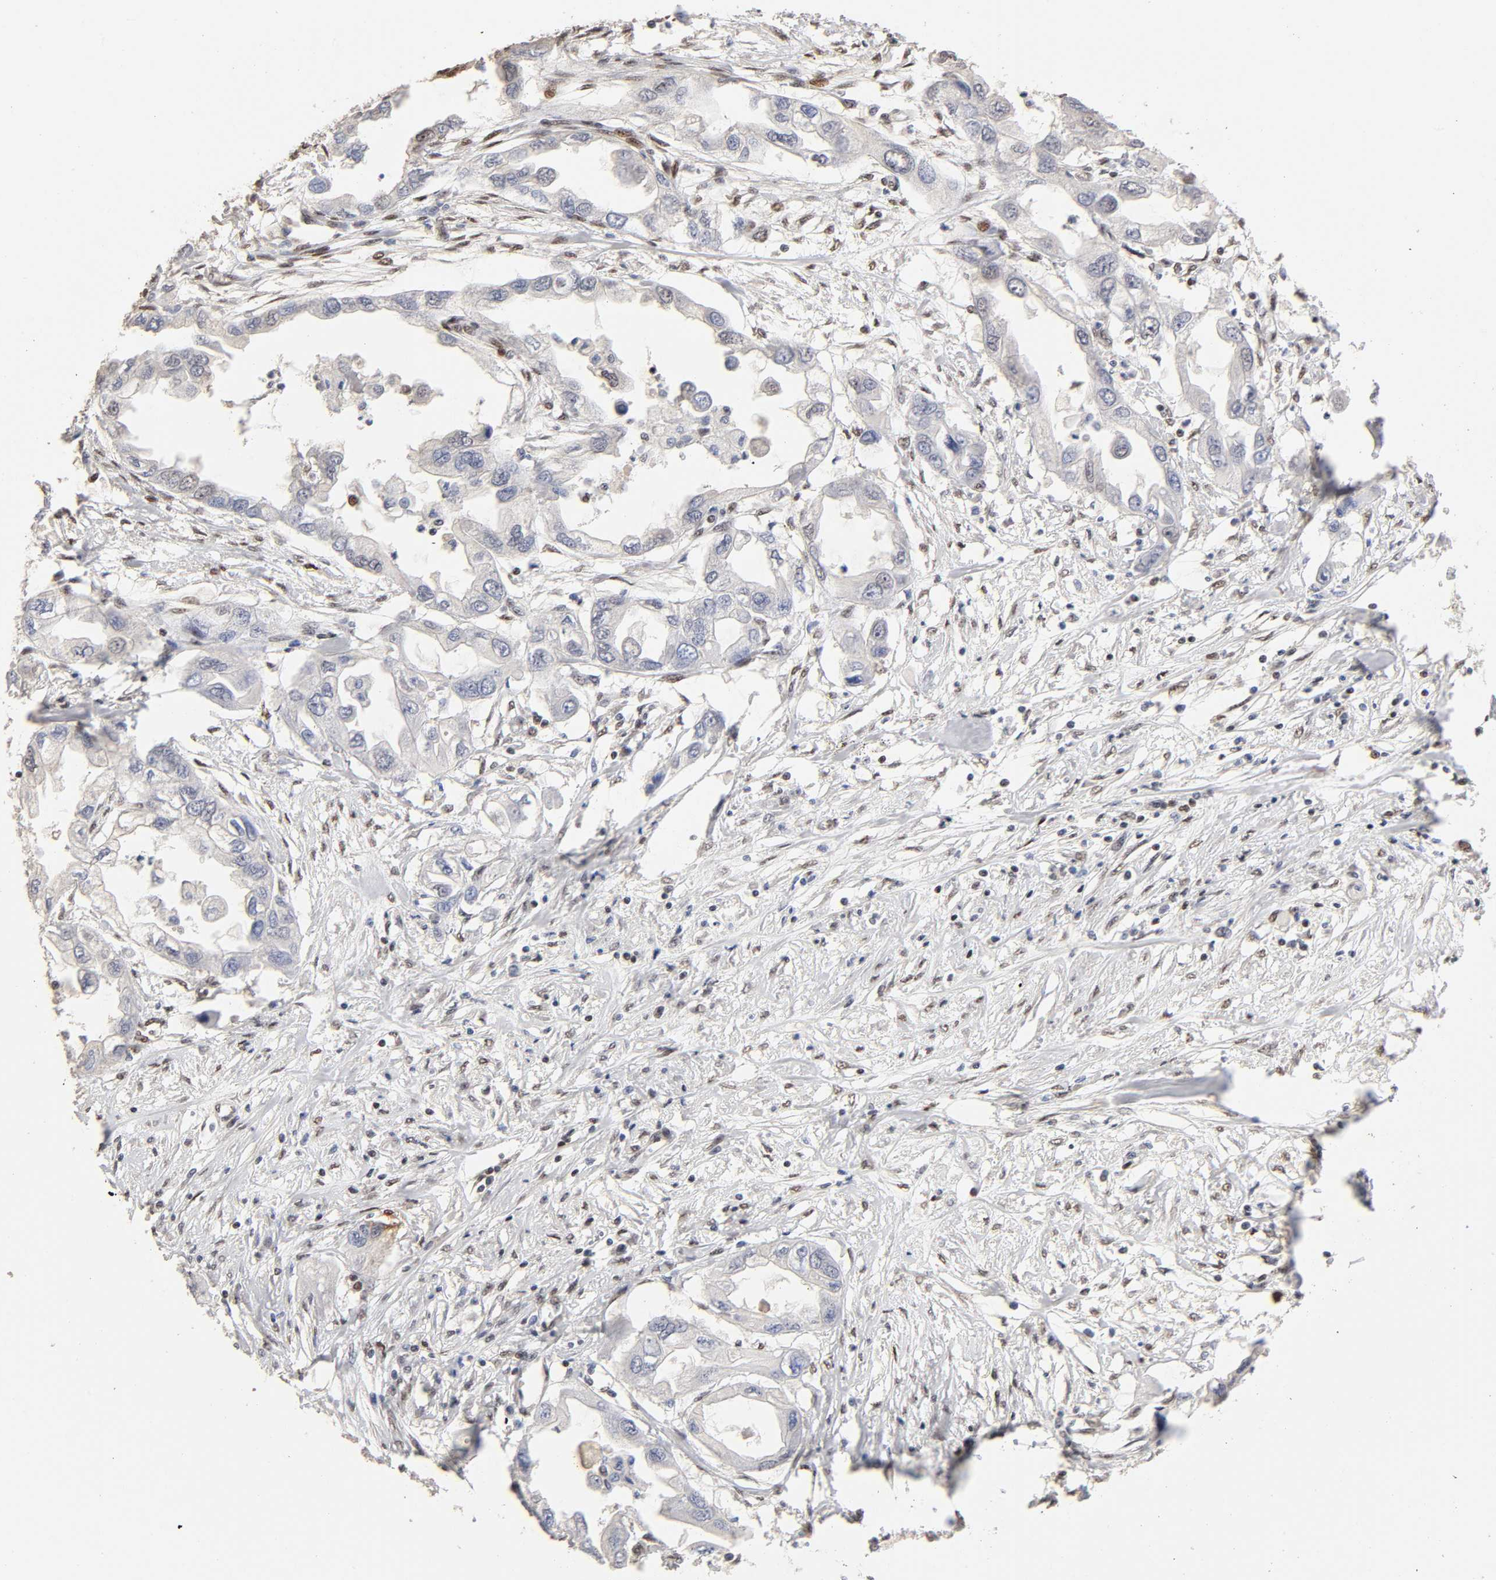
{"staining": {"intensity": "weak", "quantity": "<25%", "location": "nuclear"}, "tissue": "endometrial cancer", "cell_type": "Tumor cells", "image_type": "cancer", "snomed": [{"axis": "morphology", "description": "Adenocarcinoma, NOS"}, {"axis": "topography", "description": "Endometrium"}], "caption": "Tumor cells are negative for protein expression in human endometrial cancer (adenocarcinoma).", "gene": "TP53RK", "patient": {"sex": "female", "age": 67}}